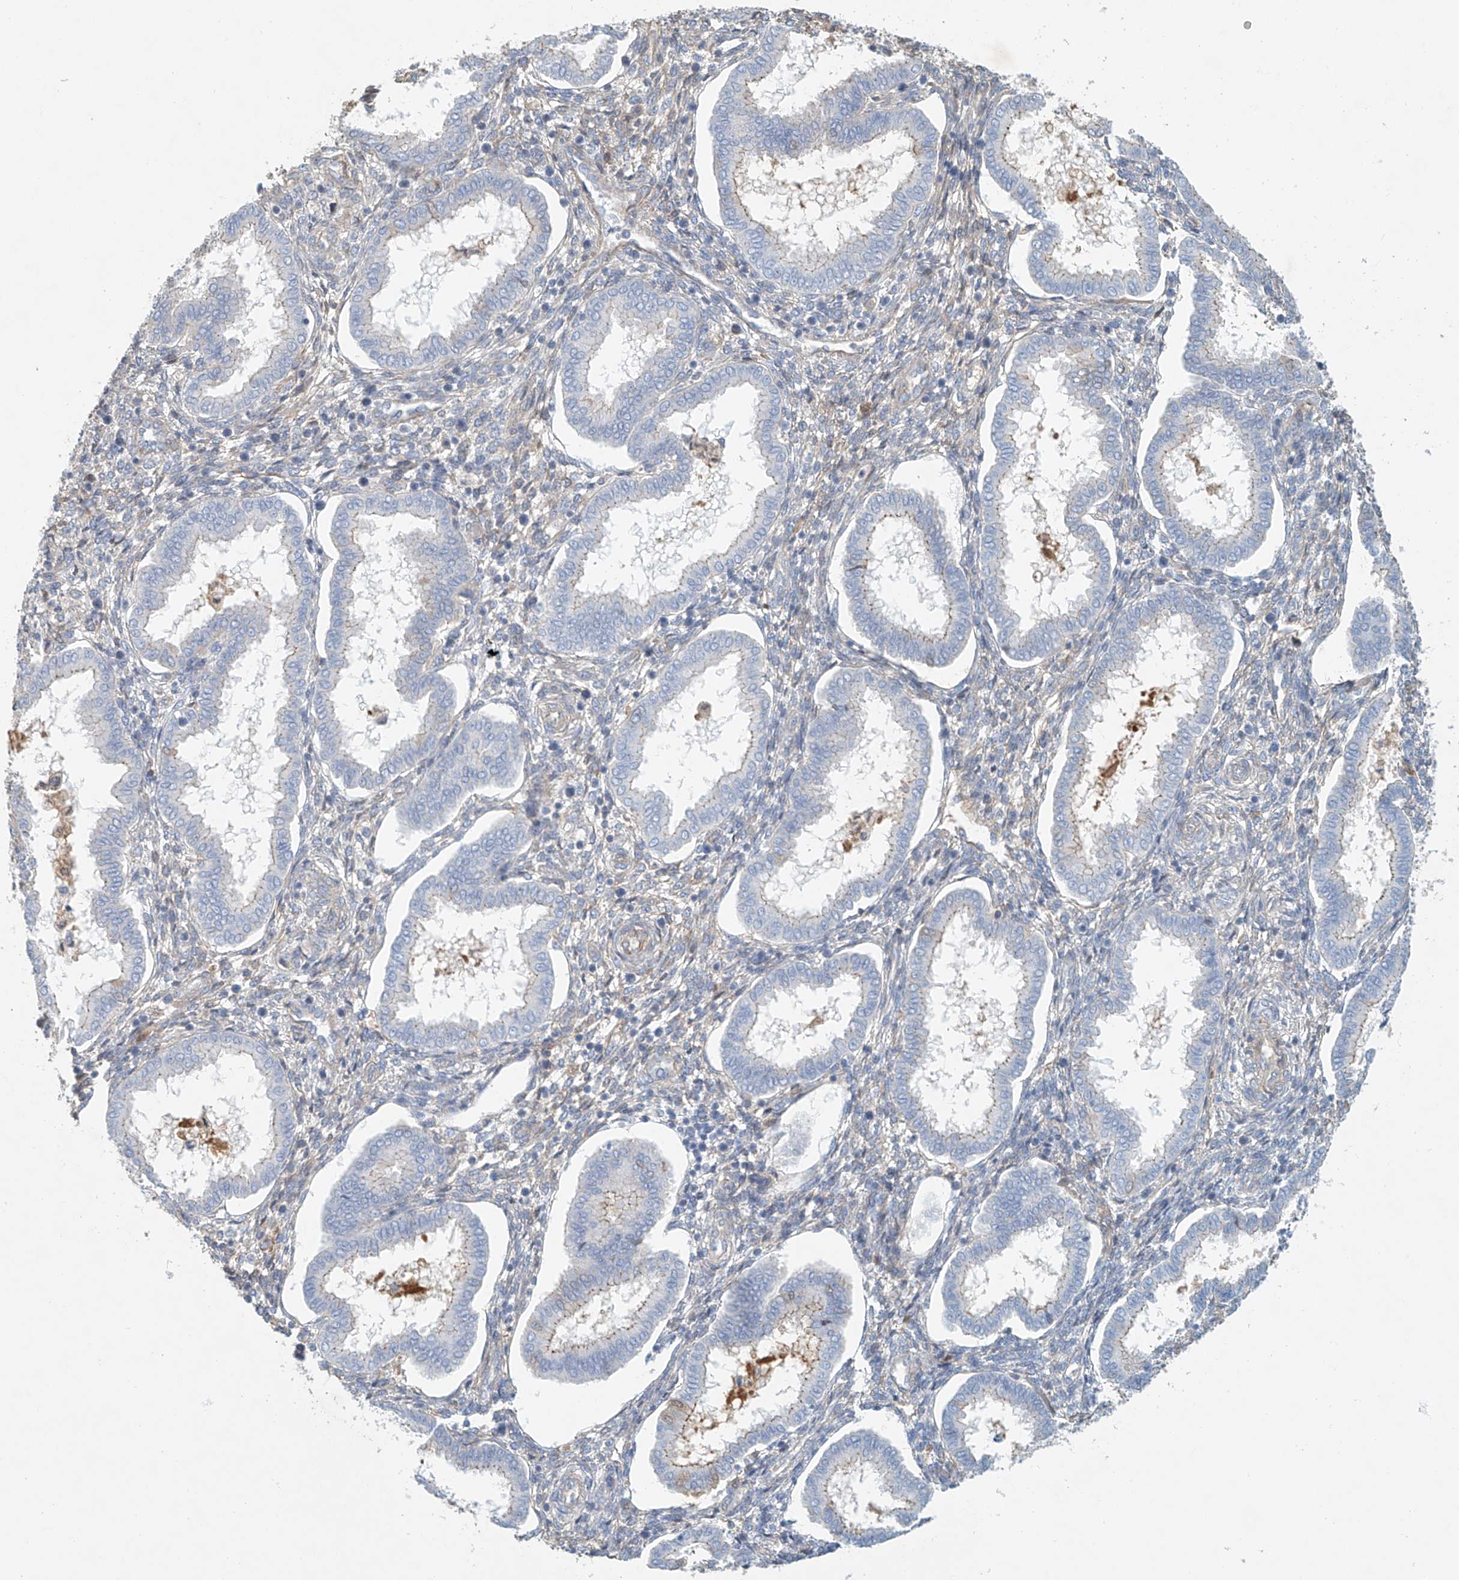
{"staining": {"intensity": "negative", "quantity": "none", "location": "none"}, "tissue": "endometrium", "cell_type": "Cells in endometrial stroma", "image_type": "normal", "snomed": [{"axis": "morphology", "description": "Normal tissue, NOS"}, {"axis": "topography", "description": "Endometrium"}], "caption": "A micrograph of human endometrium is negative for staining in cells in endometrial stroma. (DAB immunohistochemistry, high magnification).", "gene": "FRYL", "patient": {"sex": "female", "age": 24}}